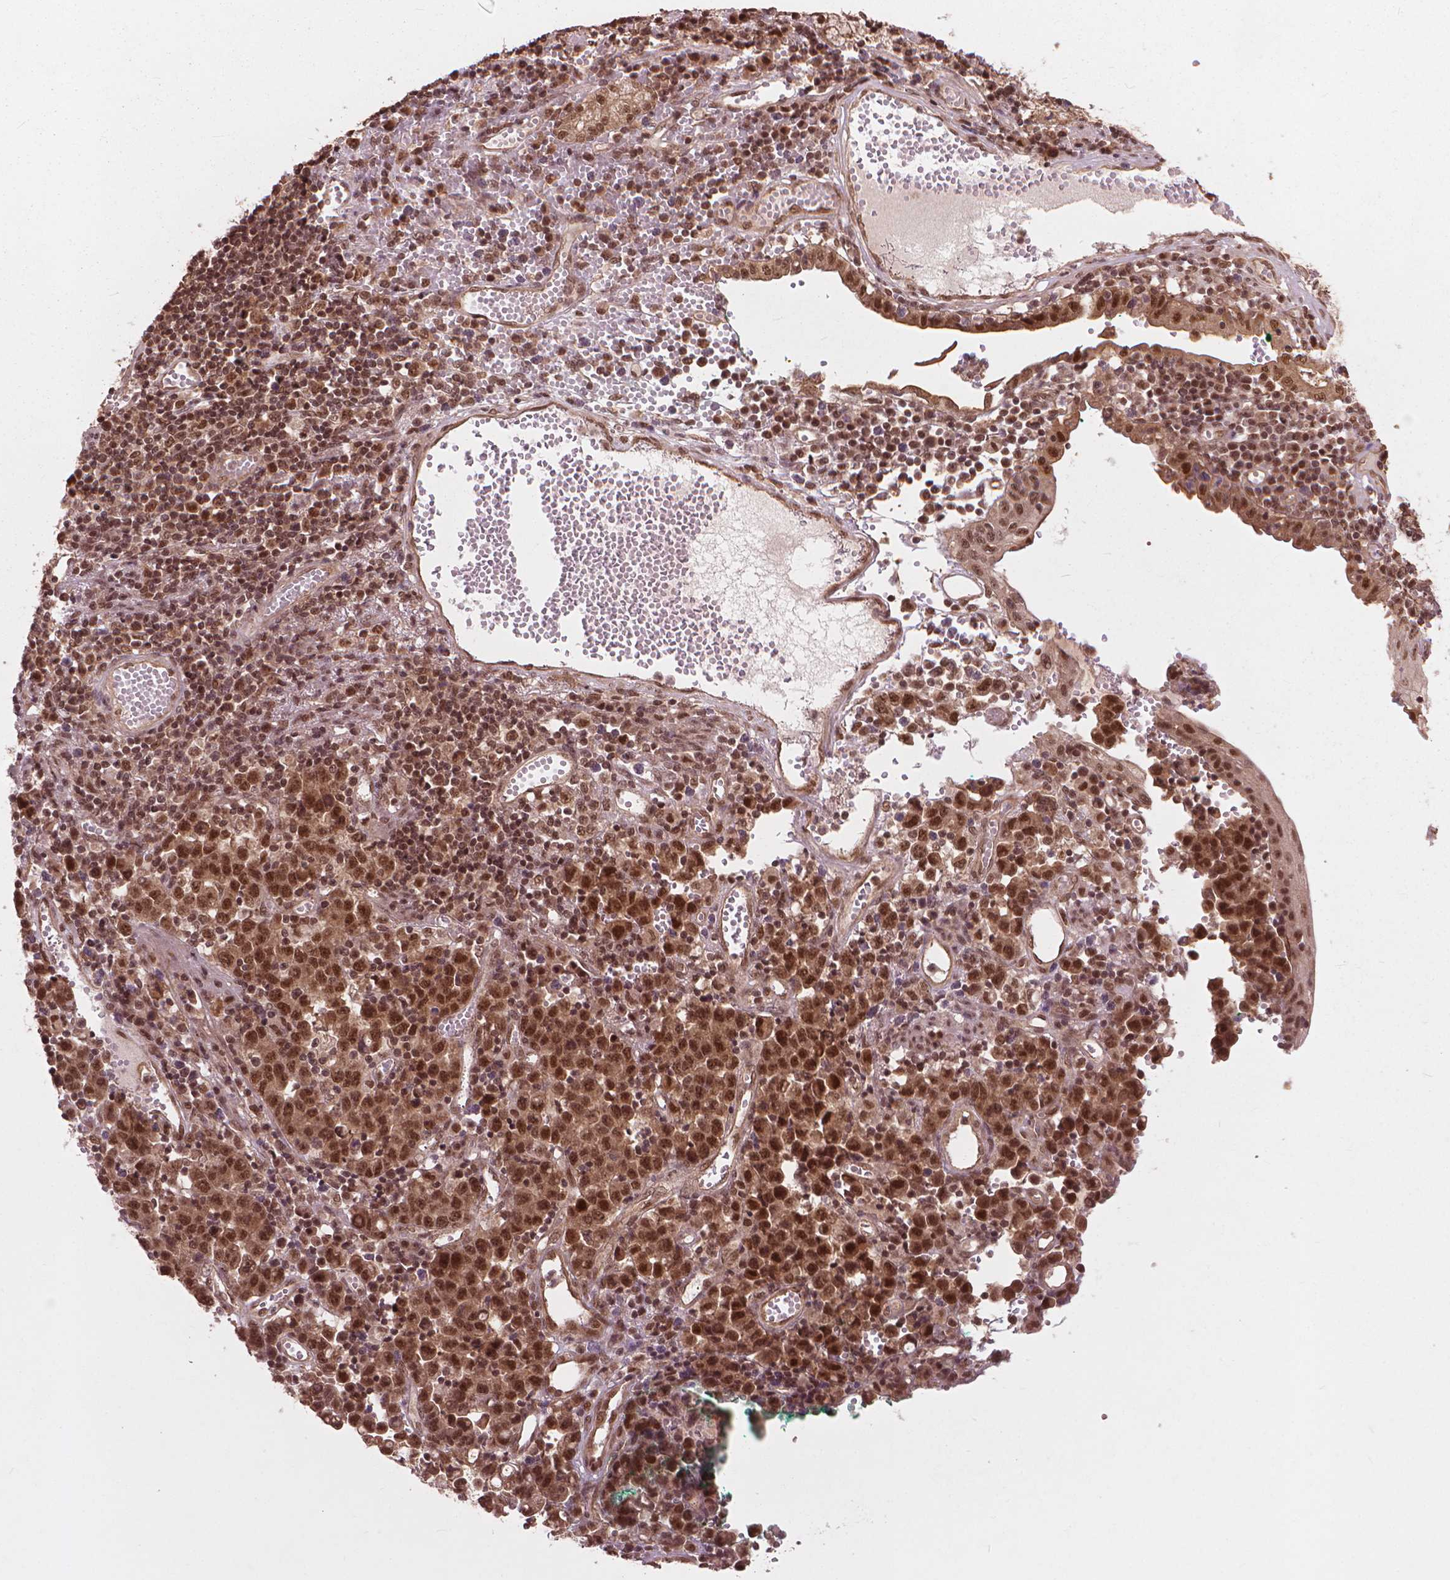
{"staining": {"intensity": "moderate", "quantity": ">75%", "location": "cytoplasmic/membranous,nuclear"}, "tissue": "stomach cancer", "cell_type": "Tumor cells", "image_type": "cancer", "snomed": [{"axis": "morphology", "description": "Adenocarcinoma, NOS"}, {"axis": "topography", "description": "Stomach, upper"}], "caption": "Immunohistochemistry (IHC) (DAB) staining of human adenocarcinoma (stomach) shows moderate cytoplasmic/membranous and nuclear protein expression in approximately >75% of tumor cells.", "gene": "SSU72", "patient": {"sex": "male", "age": 69}}